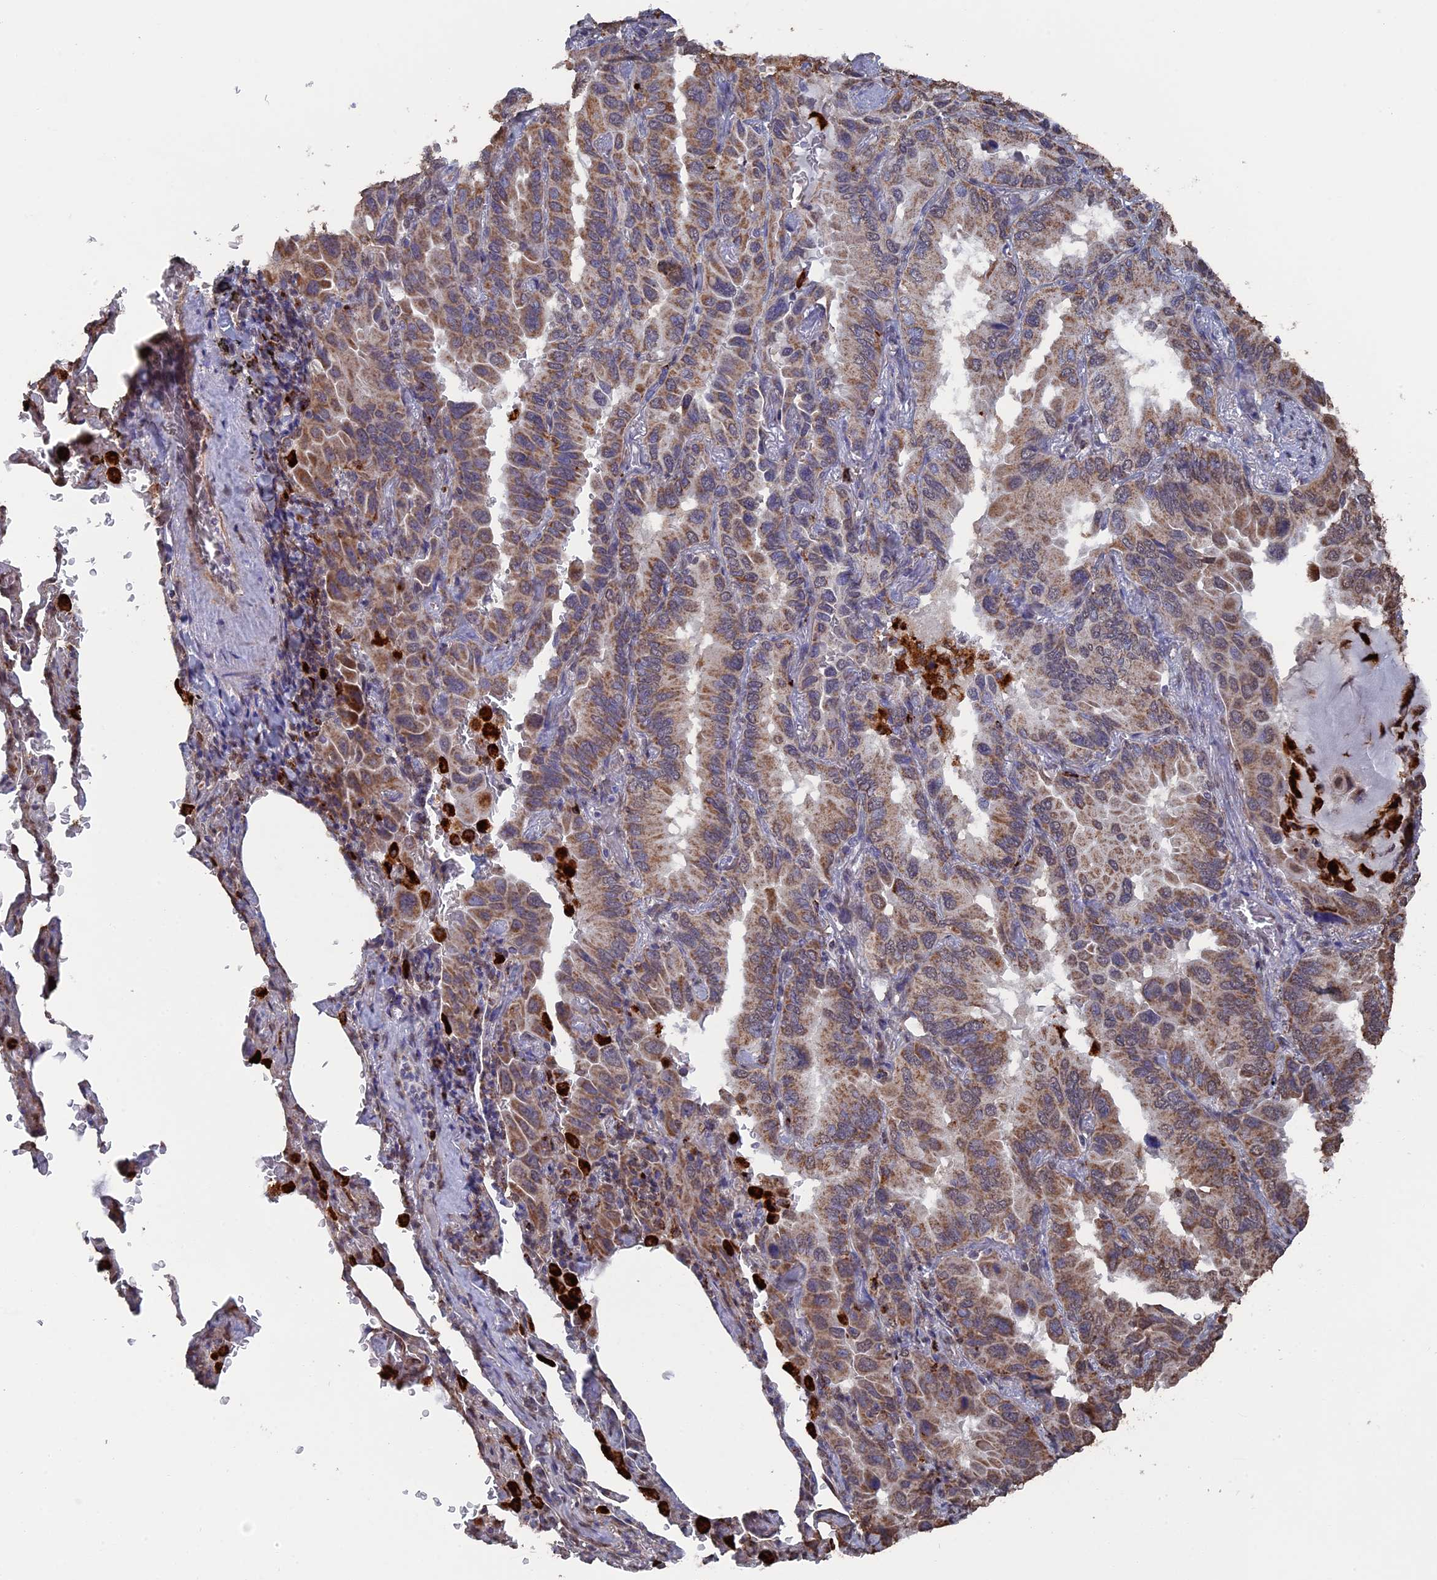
{"staining": {"intensity": "moderate", "quantity": ">75%", "location": "cytoplasmic/membranous"}, "tissue": "lung cancer", "cell_type": "Tumor cells", "image_type": "cancer", "snomed": [{"axis": "morphology", "description": "Adenocarcinoma, NOS"}, {"axis": "topography", "description": "Lung"}], "caption": "Immunohistochemistry micrograph of lung adenocarcinoma stained for a protein (brown), which demonstrates medium levels of moderate cytoplasmic/membranous staining in about >75% of tumor cells.", "gene": "SMG9", "patient": {"sex": "male", "age": 64}}